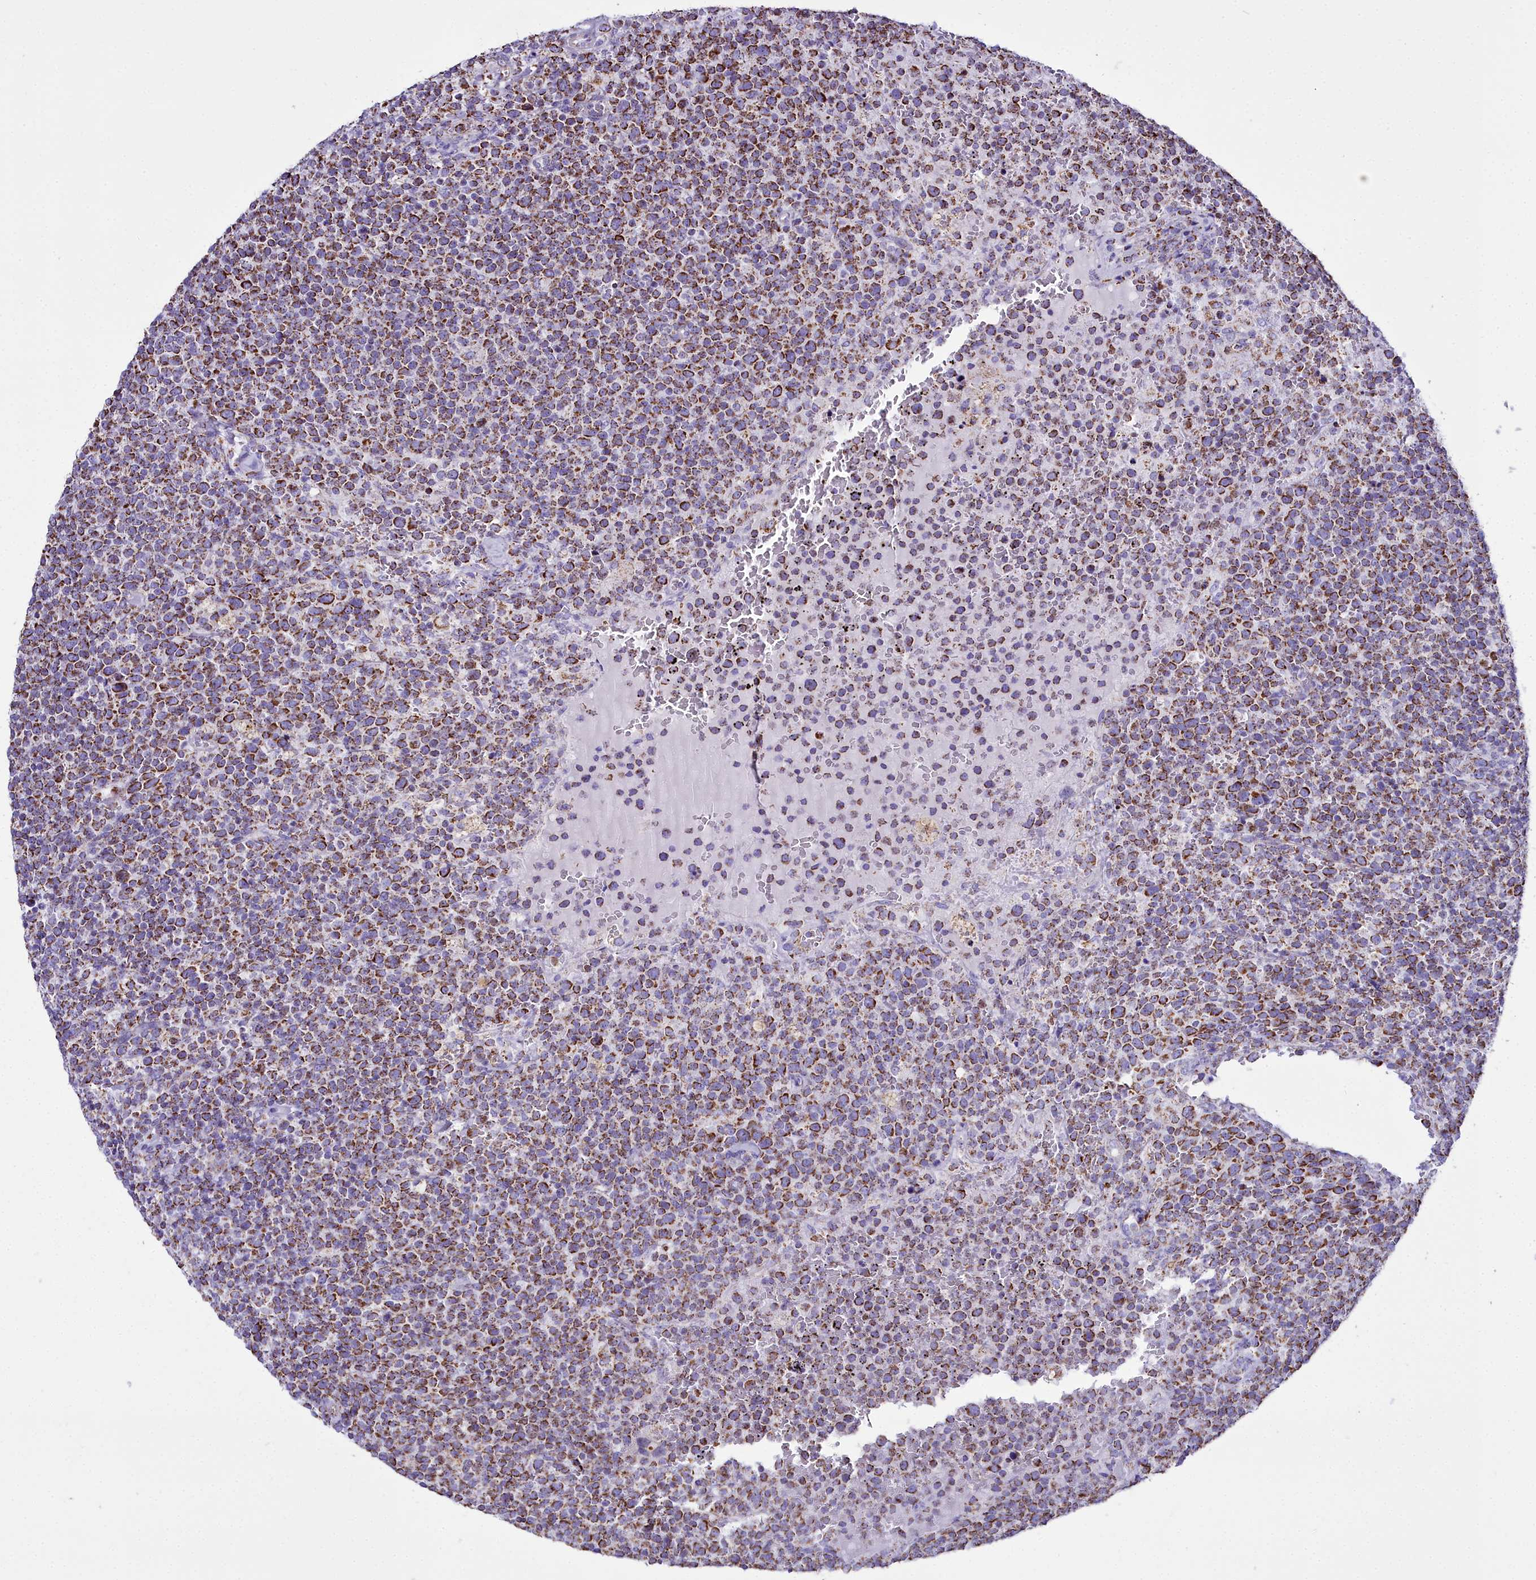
{"staining": {"intensity": "moderate", "quantity": ">75%", "location": "cytoplasmic/membranous"}, "tissue": "lymphoma", "cell_type": "Tumor cells", "image_type": "cancer", "snomed": [{"axis": "morphology", "description": "Malignant lymphoma, non-Hodgkin's type, High grade"}, {"axis": "topography", "description": "Lymph node"}], "caption": "Lymphoma stained with a protein marker displays moderate staining in tumor cells.", "gene": "WDFY3", "patient": {"sex": "male", "age": 61}}